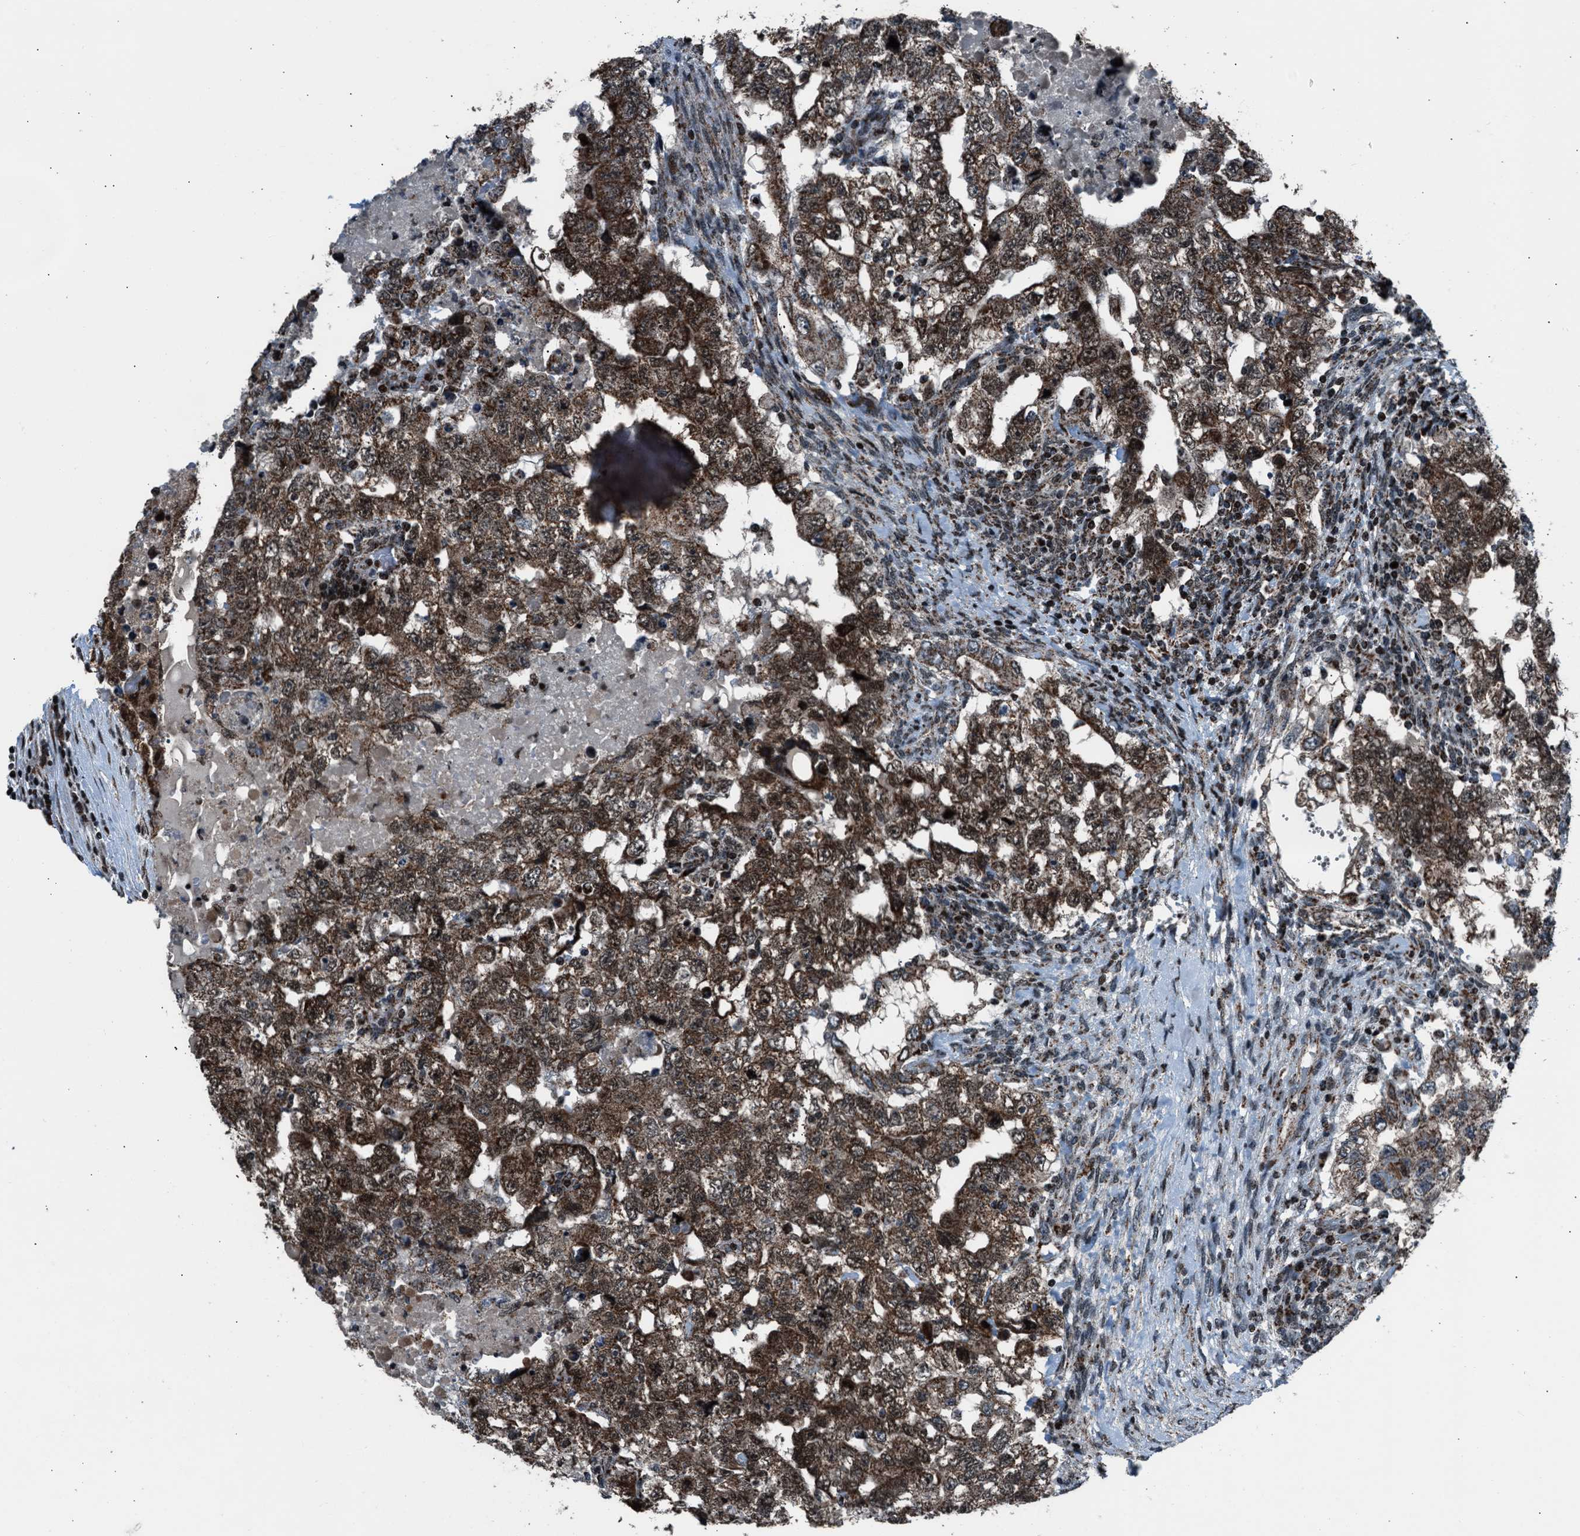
{"staining": {"intensity": "strong", "quantity": ">75%", "location": "cytoplasmic/membranous,nuclear"}, "tissue": "testis cancer", "cell_type": "Tumor cells", "image_type": "cancer", "snomed": [{"axis": "morphology", "description": "Carcinoma, Embryonal, NOS"}, {"axis": "topography", "description": "Testis"}], "caption": "The histopathology image demonstrates staining of embryonal carcinoma (testis), revealing strong cytoplasmic/membranous and nuclear protein expression (brown color) within tumor cells.", "gene": "MORC3", "patient": {"sex": "male", "age": 36}}